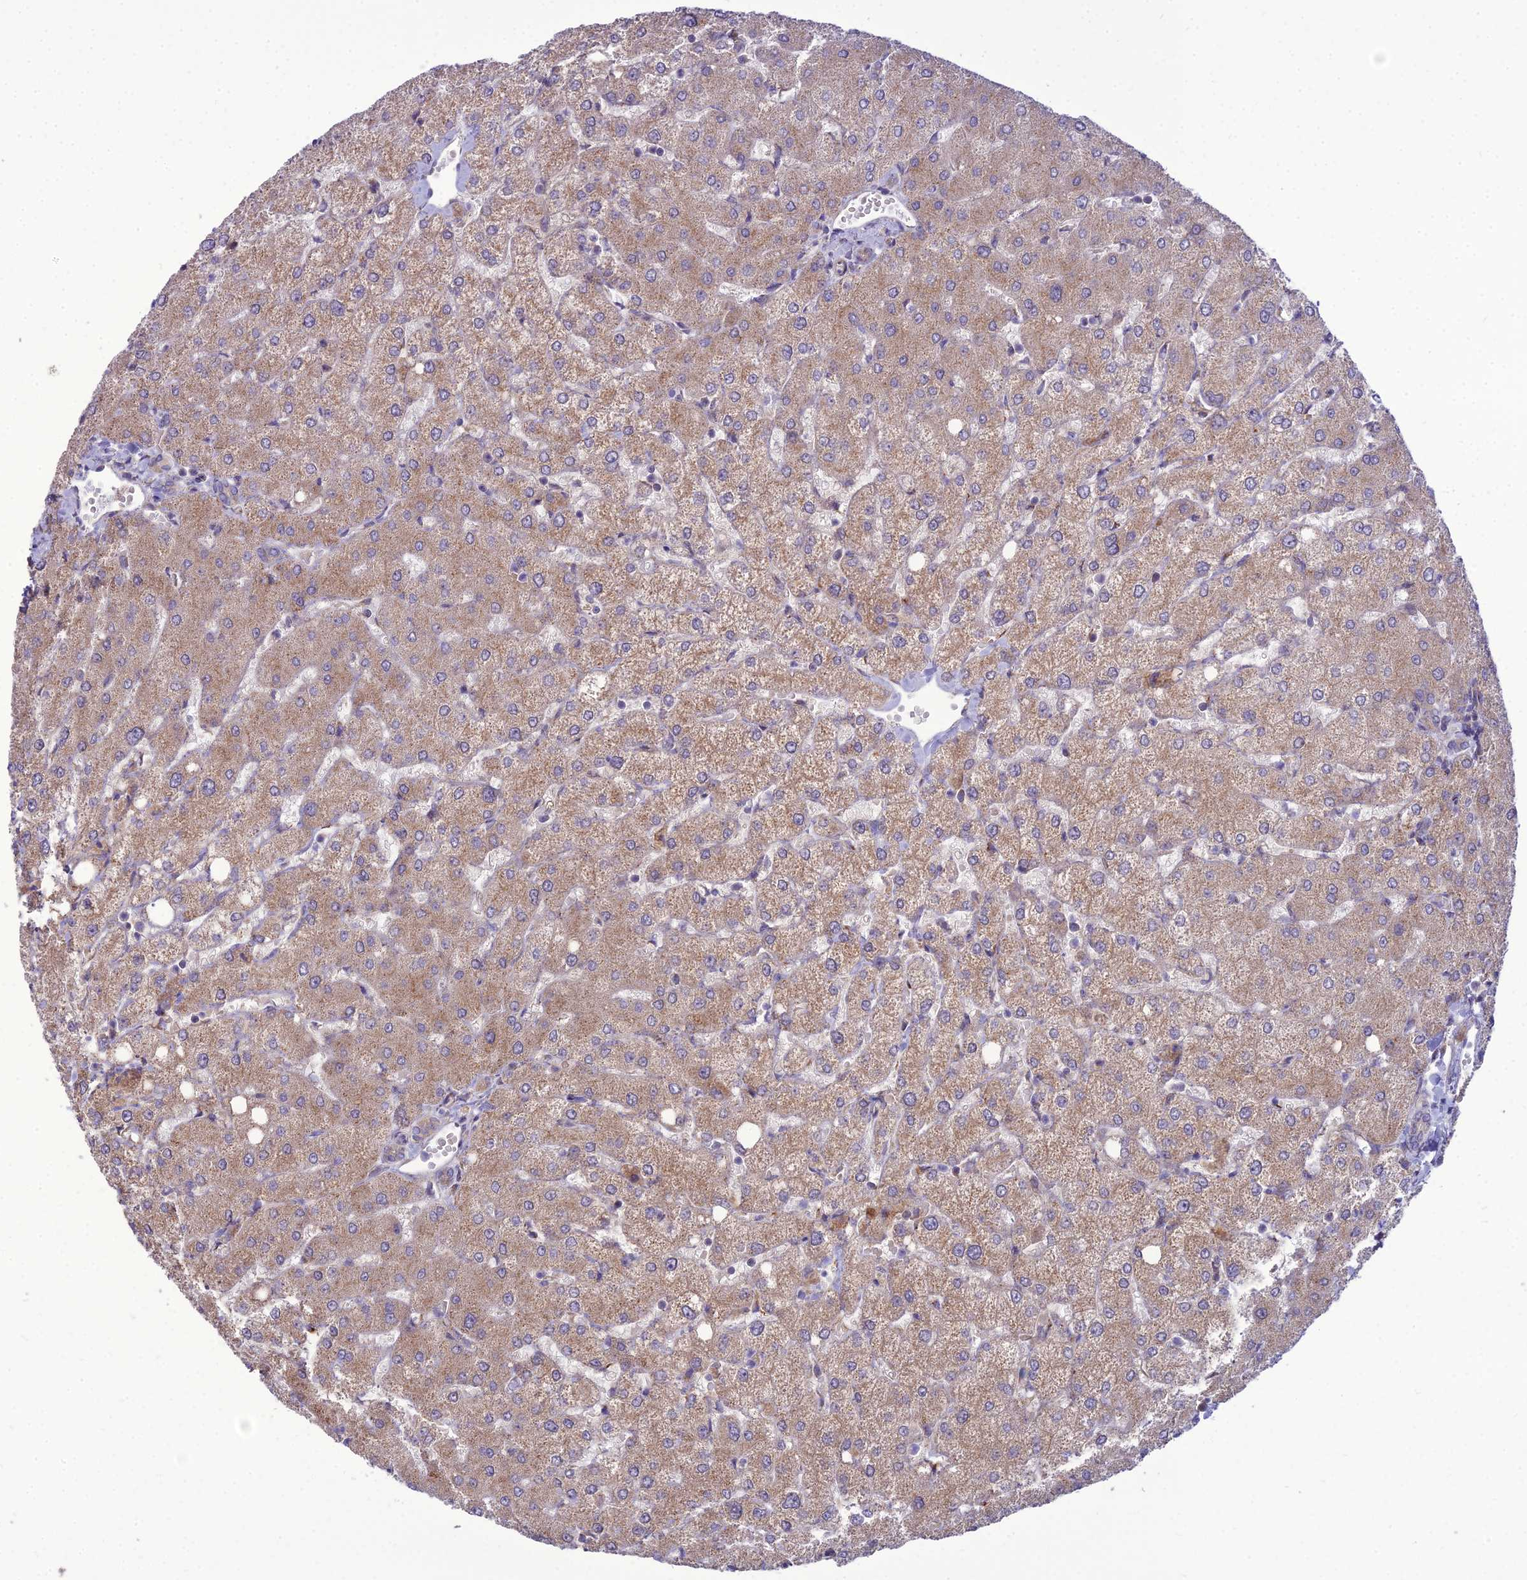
{"staining": {"intensity": "negative", "quantity": "none", "location": "none"}, "tissue": "liver", "cell_type": "Cholangiocytes", "image_type": "normal", "snomed": [{"axis": "morphology", "description": "Normal tissue, NOS"}, {"axis": "topography", "description": "Liver"}], "caption": "Immunohistochemistry image of benign liver stained for a protein (brown), which displays no staining in cholangiocytes.", "gene": "SPRYD7", "patient": {"sex": "female", "age": 54}}